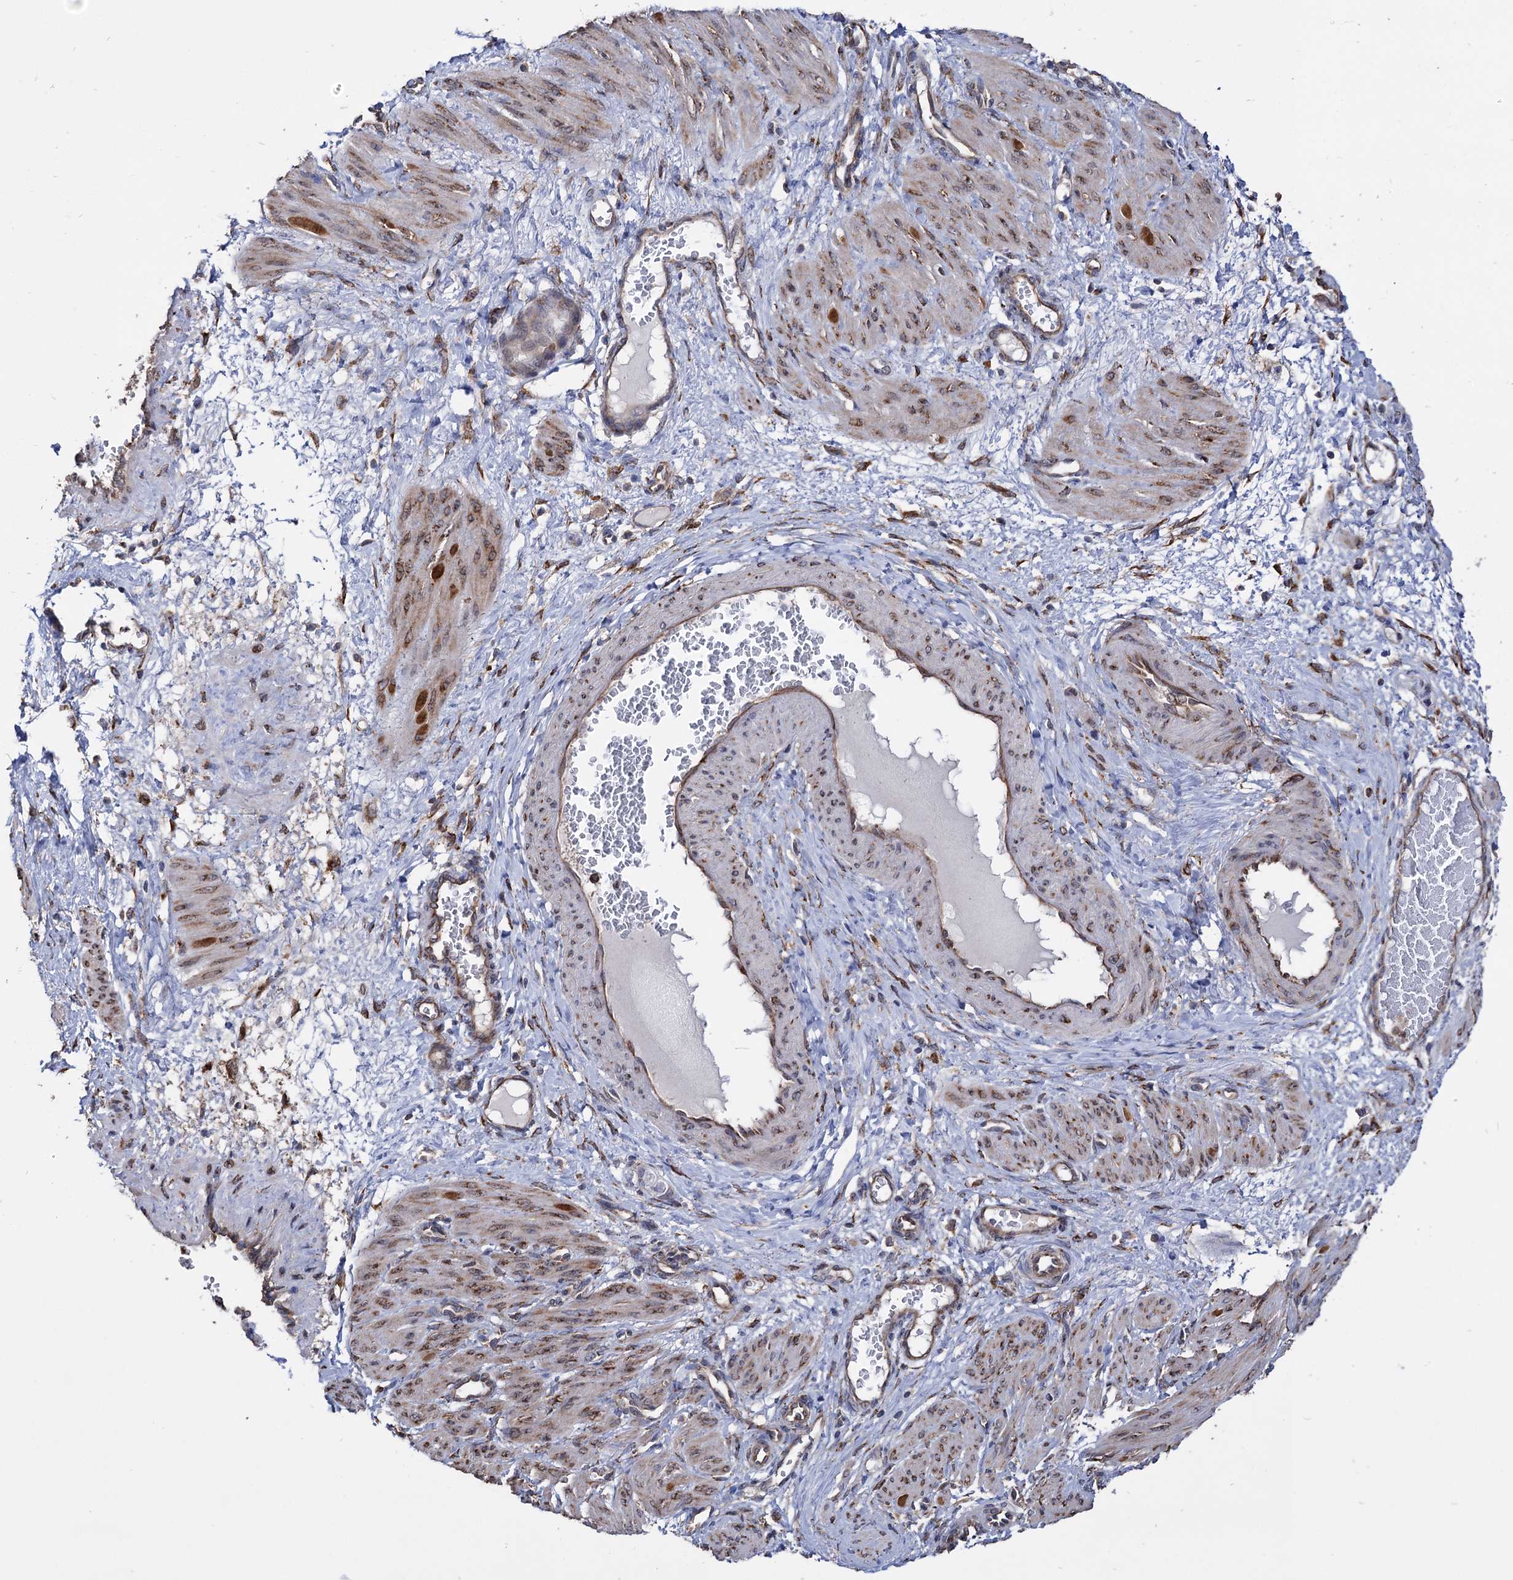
{"staining": {"intensity": "moderate", "quantity": ">75%", "location": "cytoplasmic/membranous"}, "tissue": "smooth muscle", "cell_type": "Smooth muscle cells", "image_type": "normal", "snomed": [{"axis": "morphology", "description": "Normal tissue, NOS"}, {"axis": "topography", "description": "Endometrium"}], "caption": "This photomicrograph reveals unremarkable smooth muscle stained with immunohistochemistry to label a protein in brown. The cytoplasmic/membranous of smooth muscle cells show moderate positivity for the protein. Nuclei are counter-stained blue.", "gene": "CDAN1", "patient": {"sex": "female", "age": 33}}